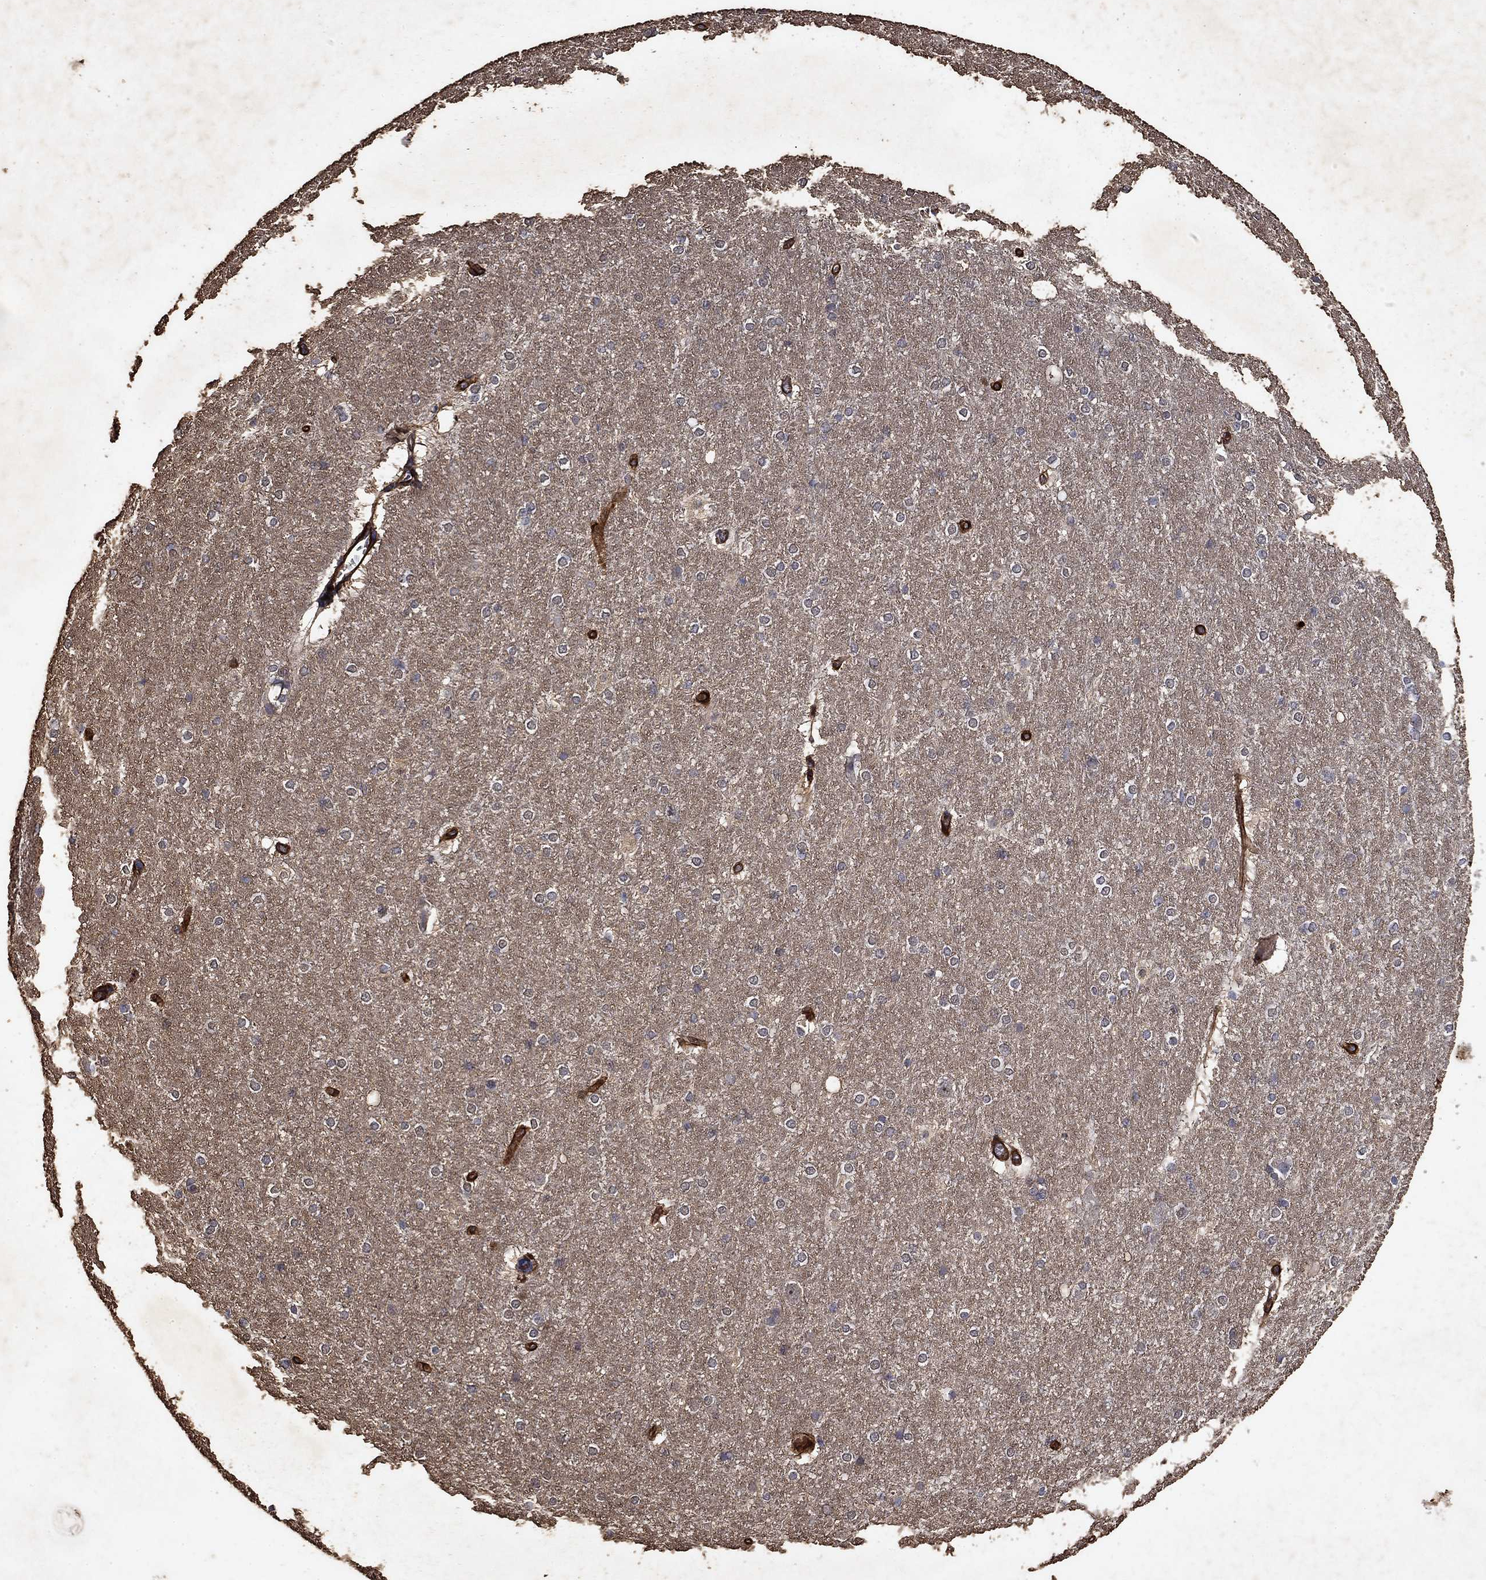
{"staining": {"intensity": "negative", "quantity": "none", "location": "none"}, "tissue": "hippocampus", "cell_type": "Glial cells", "image_type": "normal", "snomed": [{"axis": "morphology", "description": "Normal tissue, NOS"}, {"axis": "topography", "description": "Cerebral cortex"}, {"axis": "topography", "description": "Hippocampus"}], "caption": "The IHC photomicrograph has no significant staining in glial cells of hippocampus. (DAB (3,3'-diaminobenzidine) immunohistochemistry visualized using brightfield microscopy, high magnification).", "gene": "COL4A2", "patient": {"sex": "female", "age": 19}}